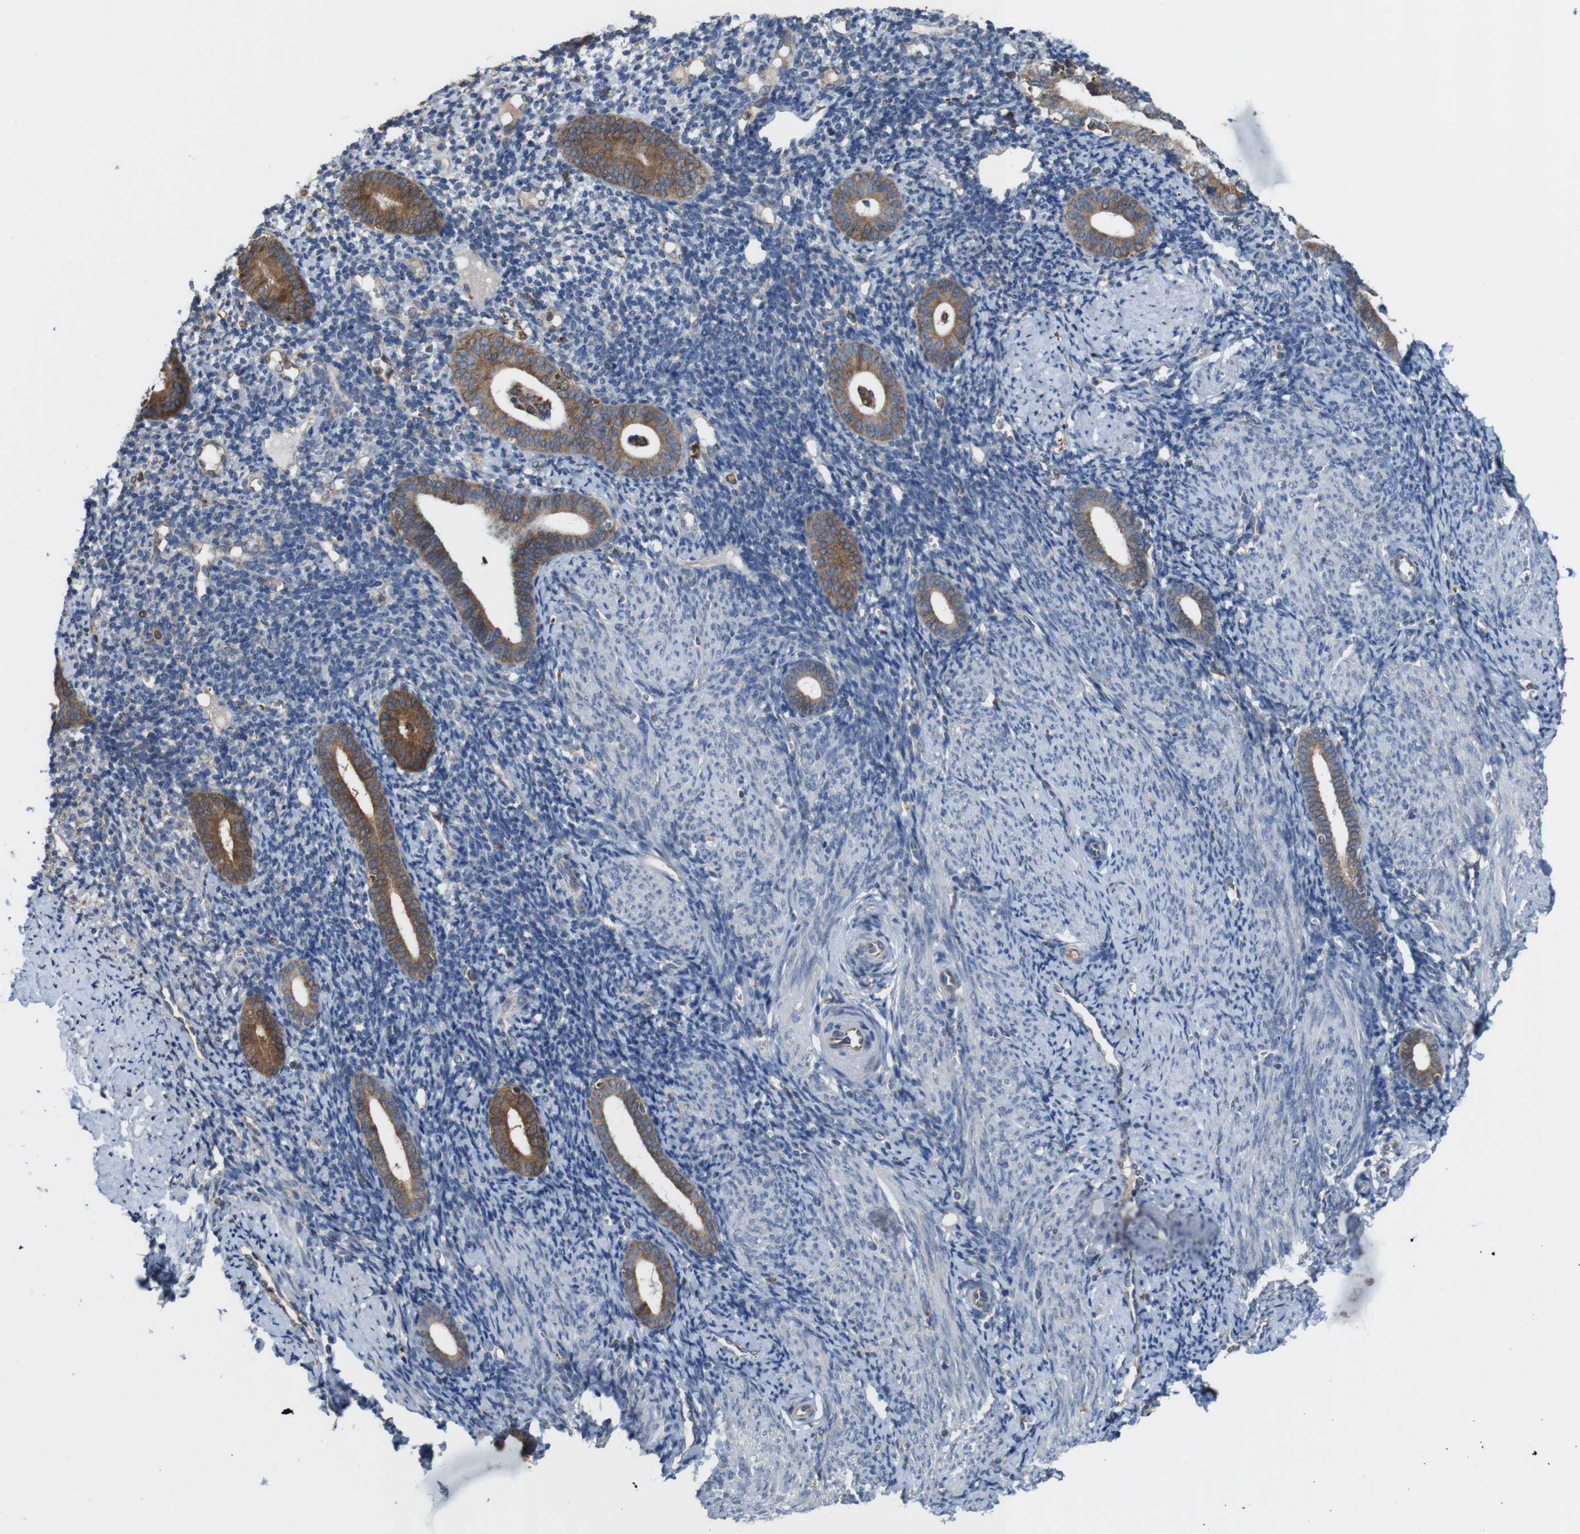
{"staining": {"intensity": "moderate", "quantity": "<25%", "location": "cytoplasmic/membranous"}, "tissue": "endometrium", "cell_type": "Cells in endometrial stroma", "image_type": "normal", "snomed": [{"axis": "morphology", "description": "Normal tissue, NOS"}, {"axis": "topography", "description": "Endometrium"}], "caption": "About <25% of cells in endometrial stroma in benign endometrium reveal moderate cytoplasmic/membranous protein positivity as visualized by brown immunohistochemical staining.", "gene": "UGGT1", "patient": {"sex": "female", "age": 50}}